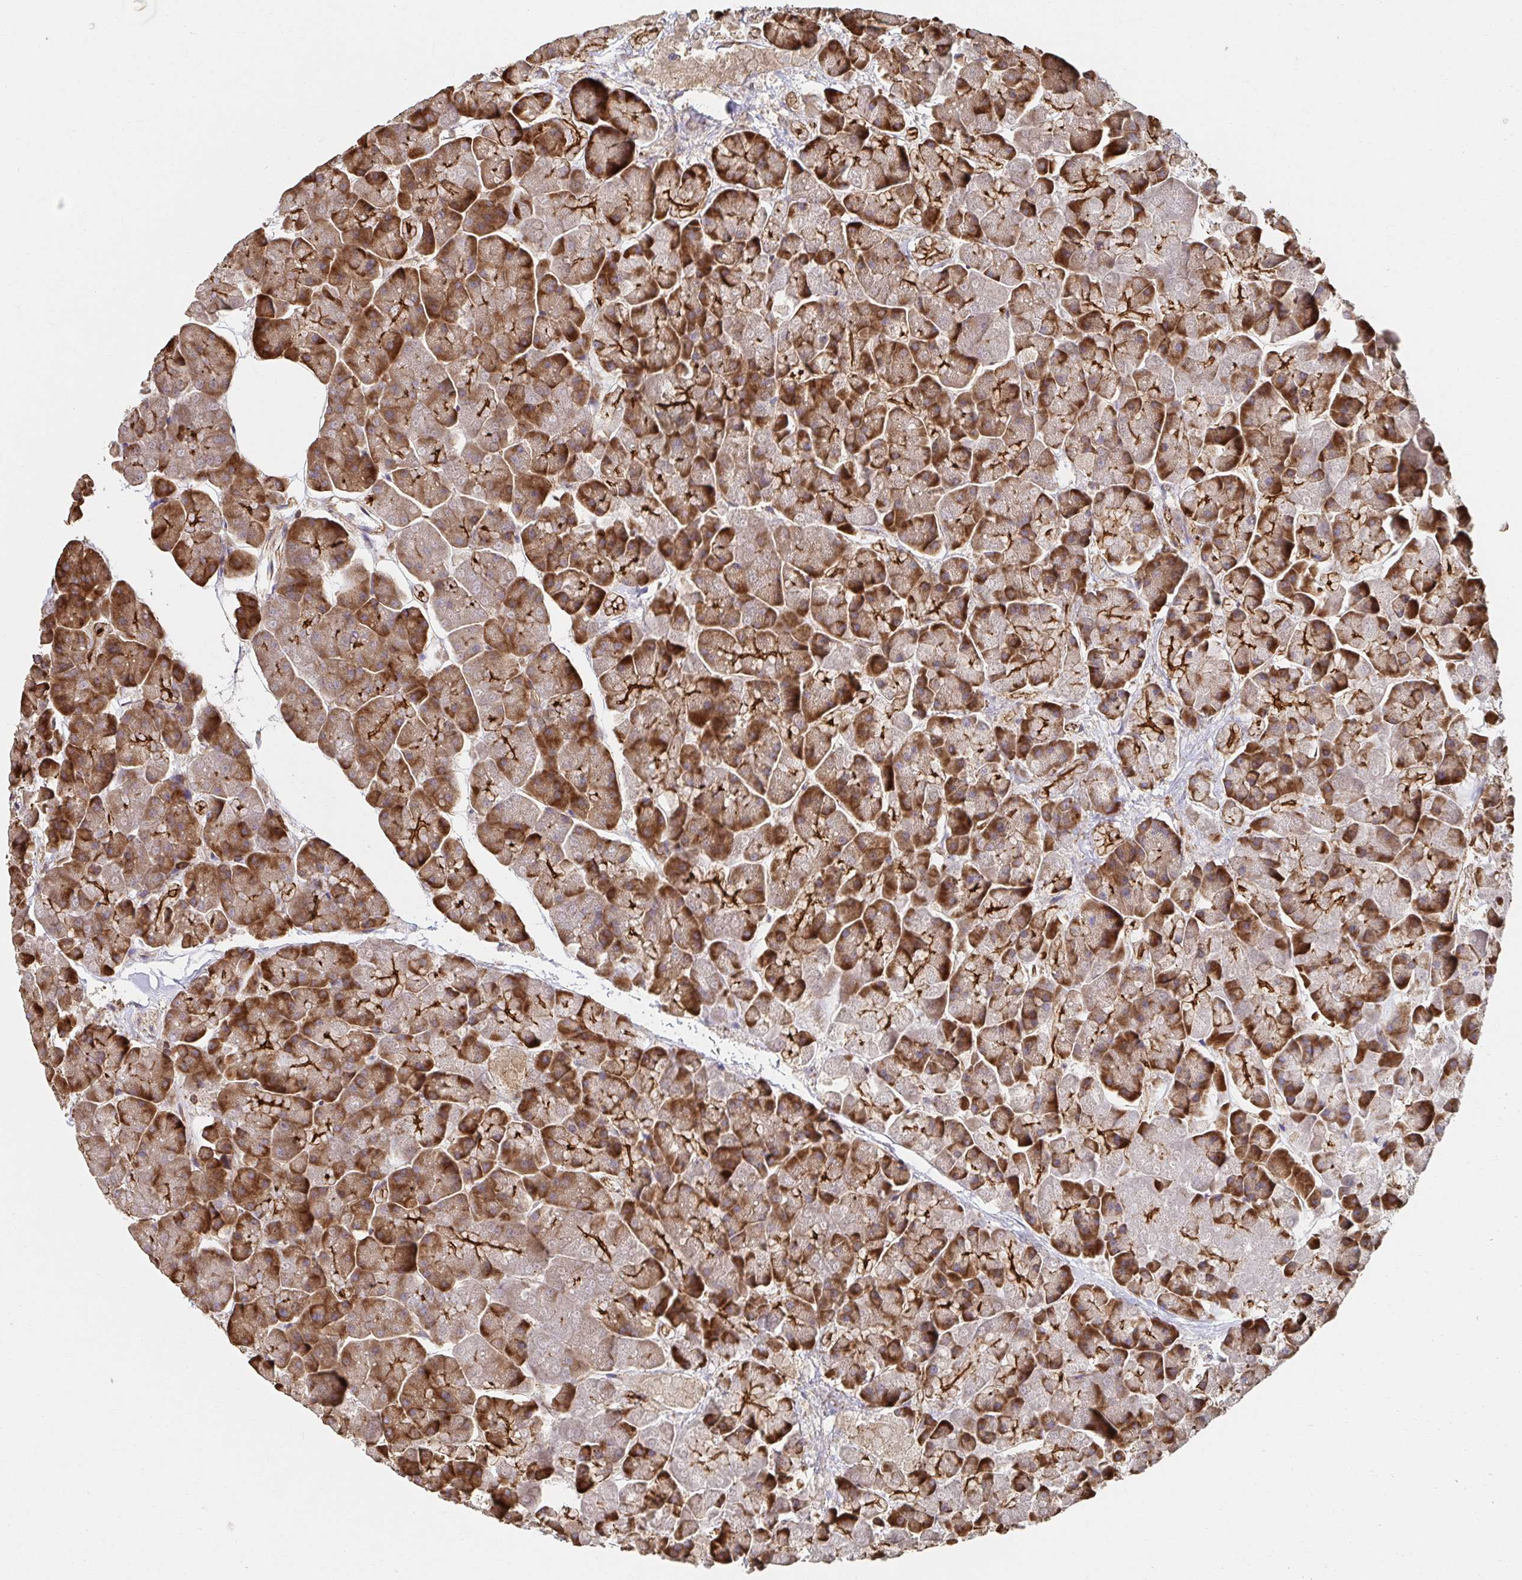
{"staining": {"intensity": "strong", "quantity": ">75%", "location": "cytoplasmic/membranous"}, "tissue": "pancreas", "cell_type": "Exocrine glandular cells", "image_type": "normal", "snomed": [{"axis": "morphology", "description": "Normal tissue, NOS"}, {"axis": "topography", "description": "Pancreas"}, {"axis": "topography", "description": "Peripheral nerve tissue"}], "caption": "Immunohistochemical staining of unremarkable human pancreas demonstrates >75% levels of strong cytoplasmic/membranous protein expression in approximately >75% of exocrine glandular cells. (Brightfield microscopy of DAB IHC at high magnification).", "gene": "APBB1", "patient": {"sex": "male", "age": 54}}